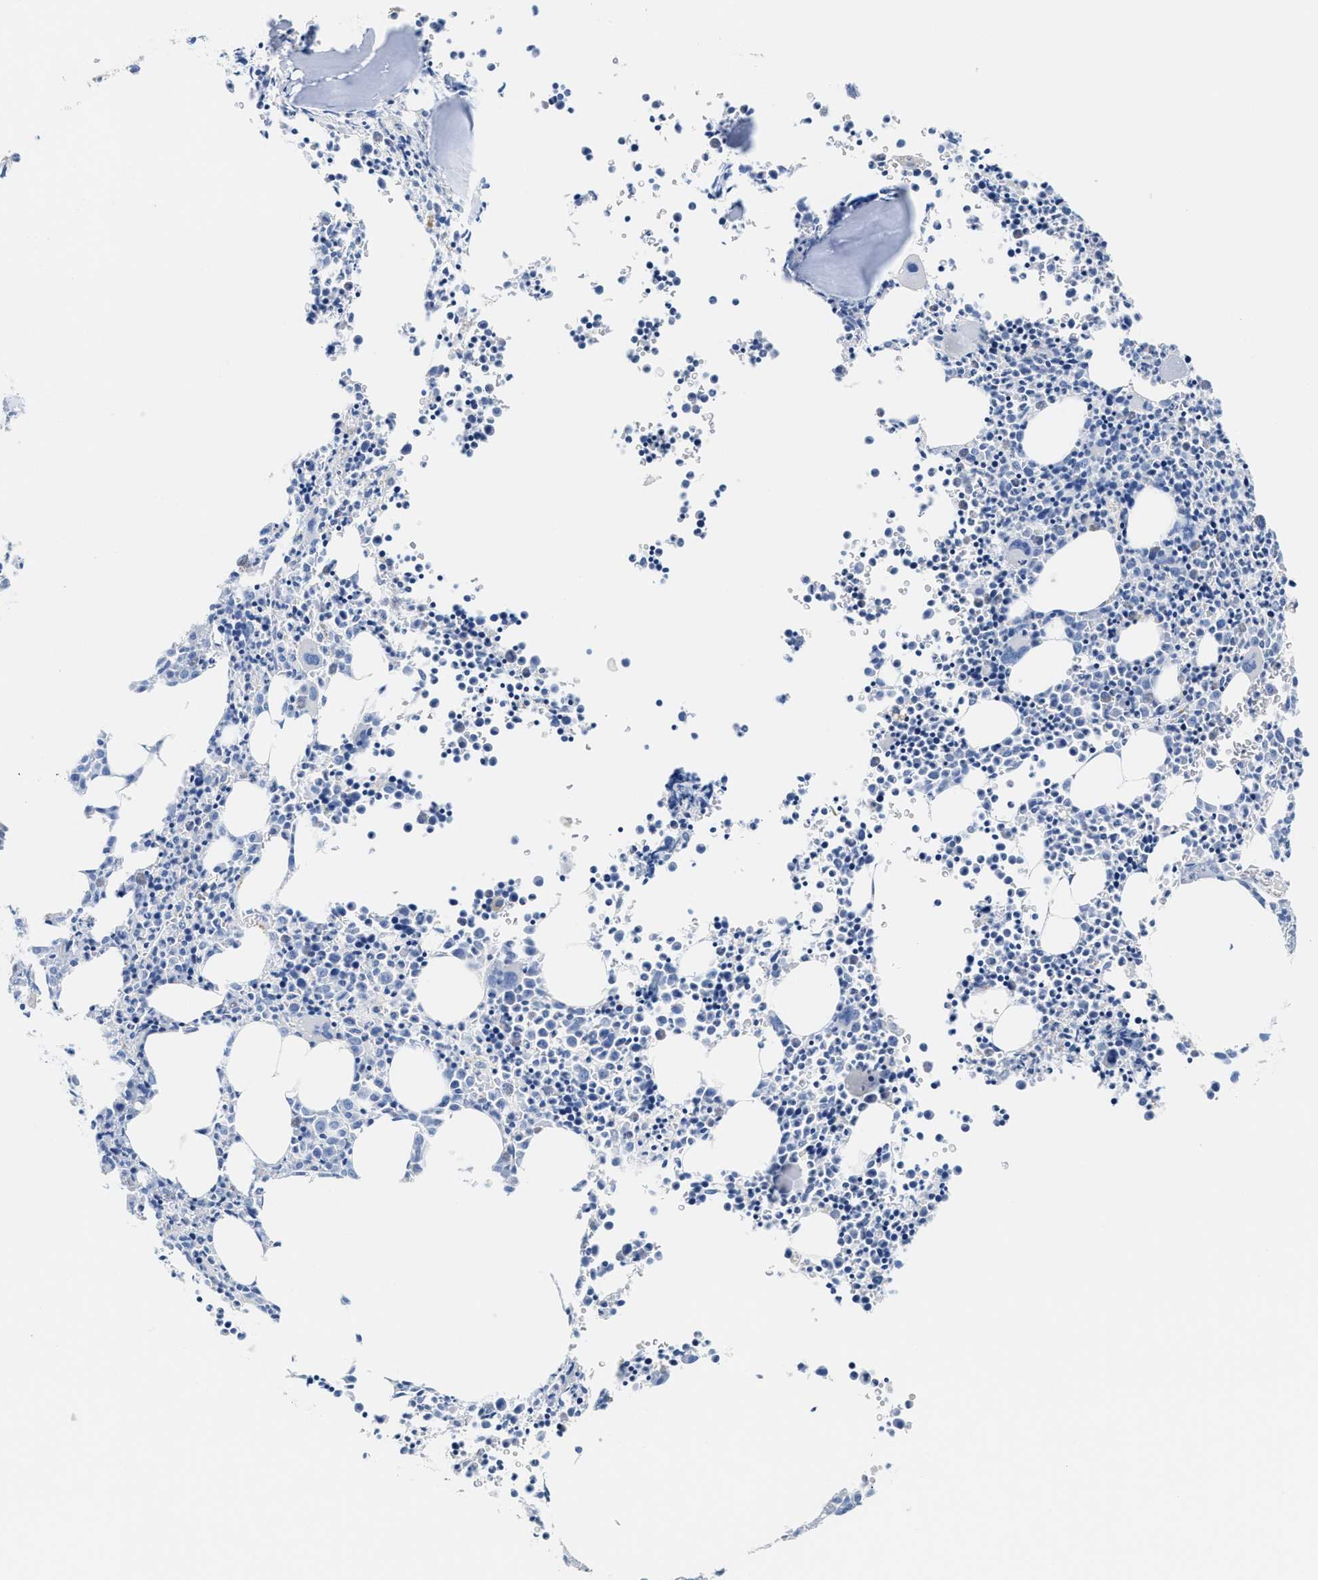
{"staining": {"intensity": "negative", "quantity": "none", "location": "none"}, "tissue": "bone marrow", "cell_type": "Hematopoietic cells", "image_type": "normal", "snomed": [{"axis": "morphology", "description": "Normal tissue, NOS"}, {"axis": "morphology", "description": "Inflammation, NOS"}, {"axis": "topography", "description": "Bone marrow"}], "caption": "Bone marrow stained for a protein using immunohistochemistry (IHC) demonstrates no staining hematopoietic cells.", "gene": "SLFN13", "patient": {"sex": "male", "age": 31}}